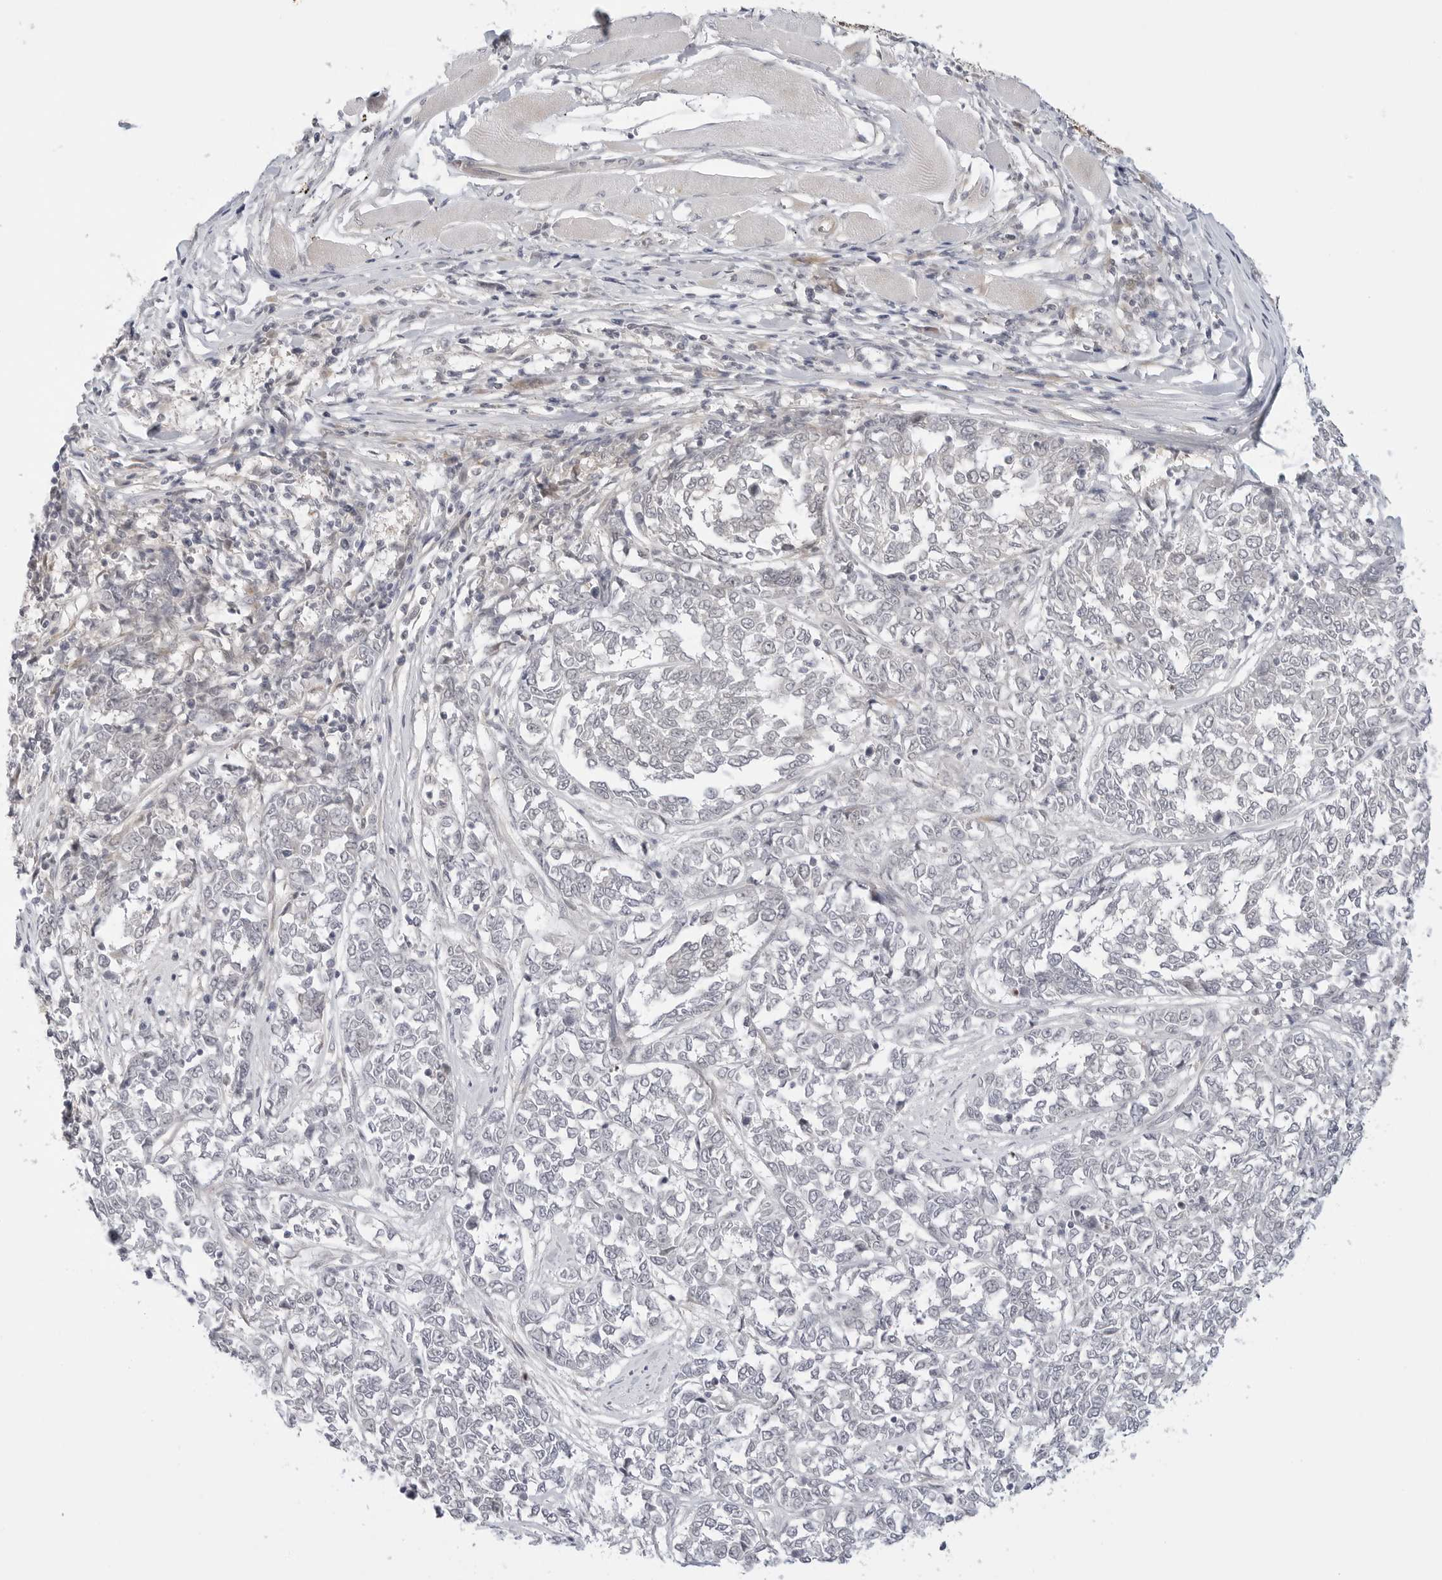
{"staining": {"intensity": "weak", "quantity": "25%-75%", "location": "cytoplasmic/membranous"}, "tissue": "melanoma", "cell_type": "Tumor cells", "image_type": "cancer", "snomed": [{"axis": "morphology", "description": "Malignant melanoma, NOS"}, {"axis": "topography", "description": "Skin"}], "caption": "A brown stain shows weak cytoplasmic/membranous staining of a protein in malignant melanoma tumor cells. (DAB (3,3'-diaminobenzidine) = brown stain, brightfield microscopy at high magnification).", "gene": "TCP1", "patient": {"sex": "female", "age": 72}}